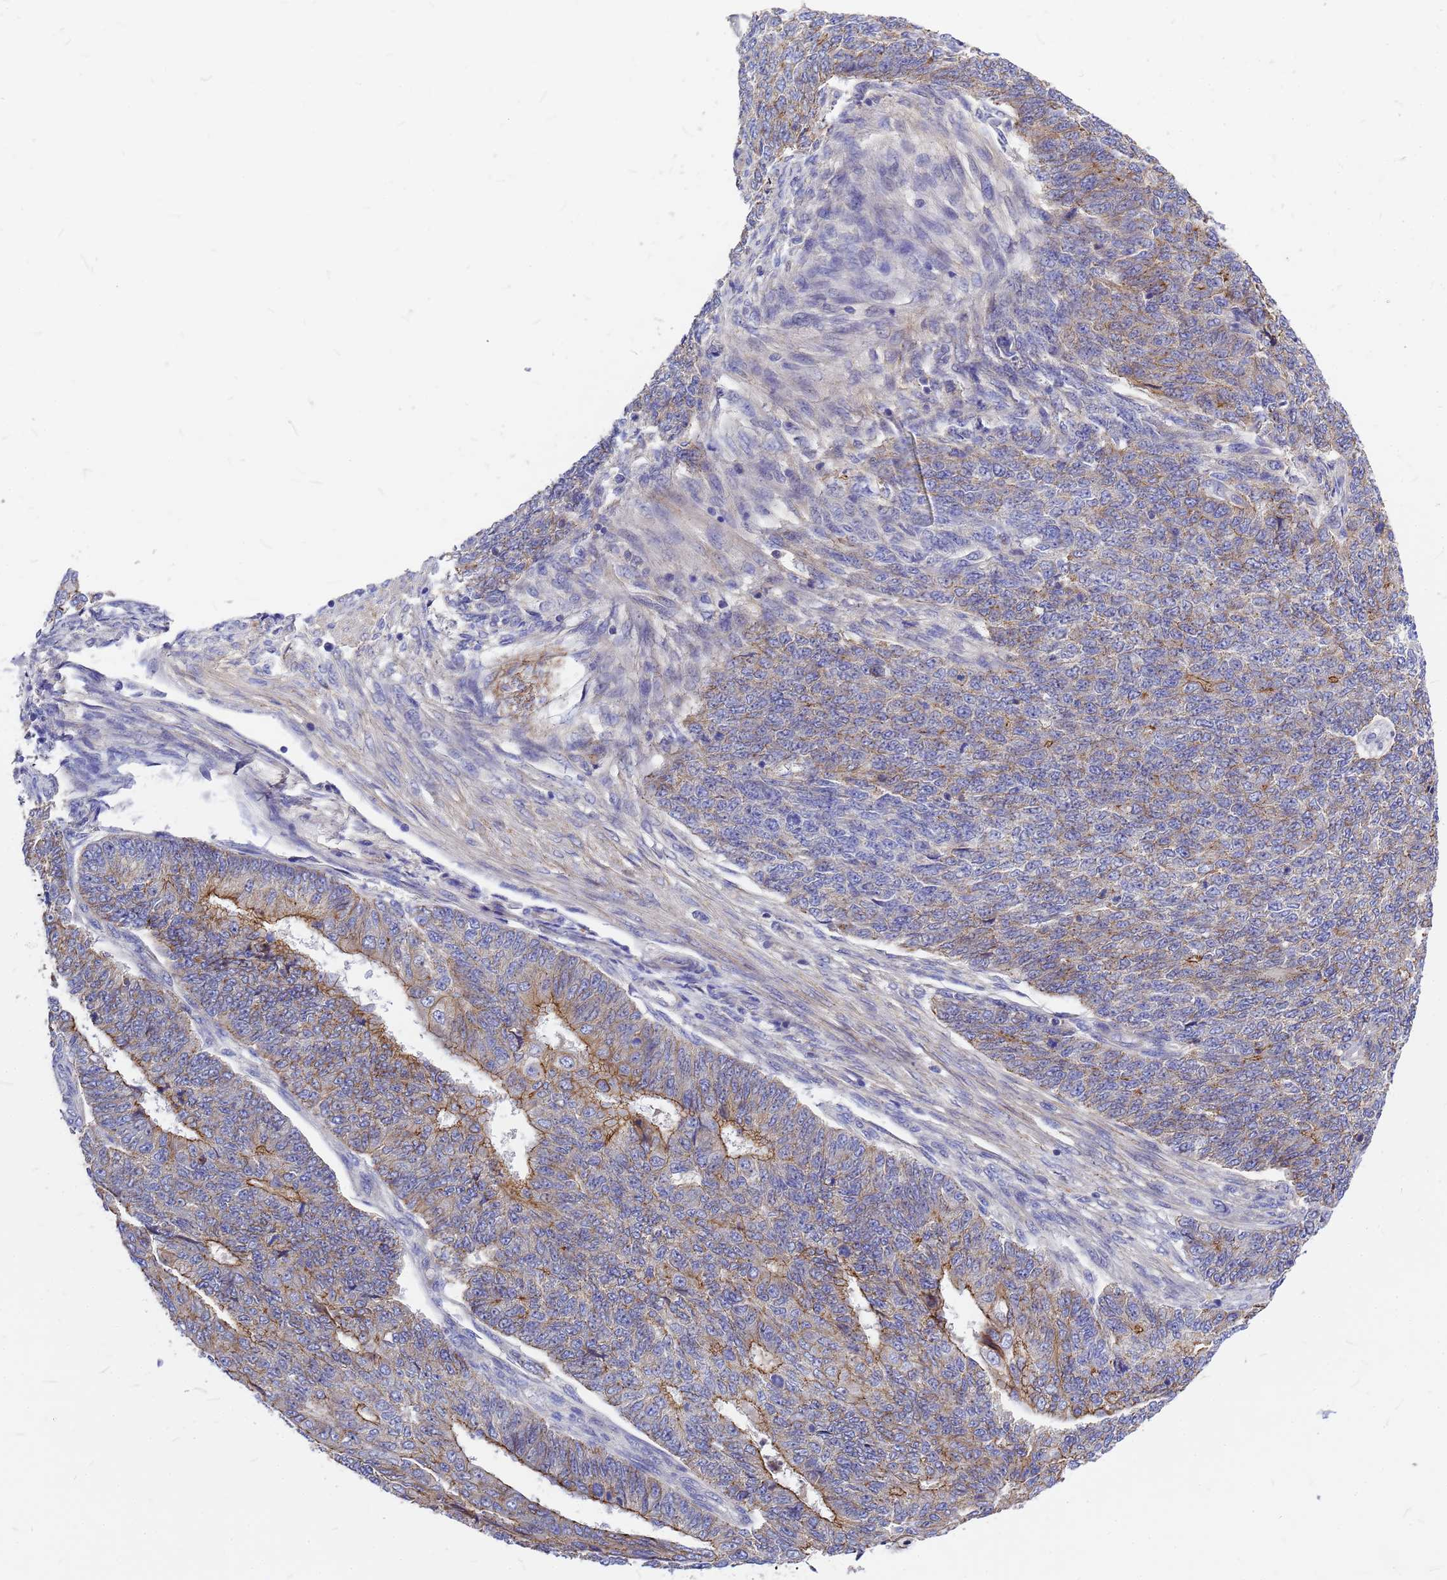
{"staining": {"intensity": "moderate", "quantity": "25%-75%", "location": "cytoplasmic/membranous"}, "tissue": "endometrial cancer", "cell_type": "Tumor cells", "image_type": "cancer", "snomed": [{"axis": "morphology", "description": "Adenocarcinoma, NOS"}, {"axis": "topography", "description": "Endometrium"}], "caption": "Protein expression analysis of human endometrial cancer reveals moderate cytoplasmic/membranous positivity in approximately 25%-75% of tumor cells.", "gene": "FBXW5", "patient": {"sex": "female", "age": 32}}